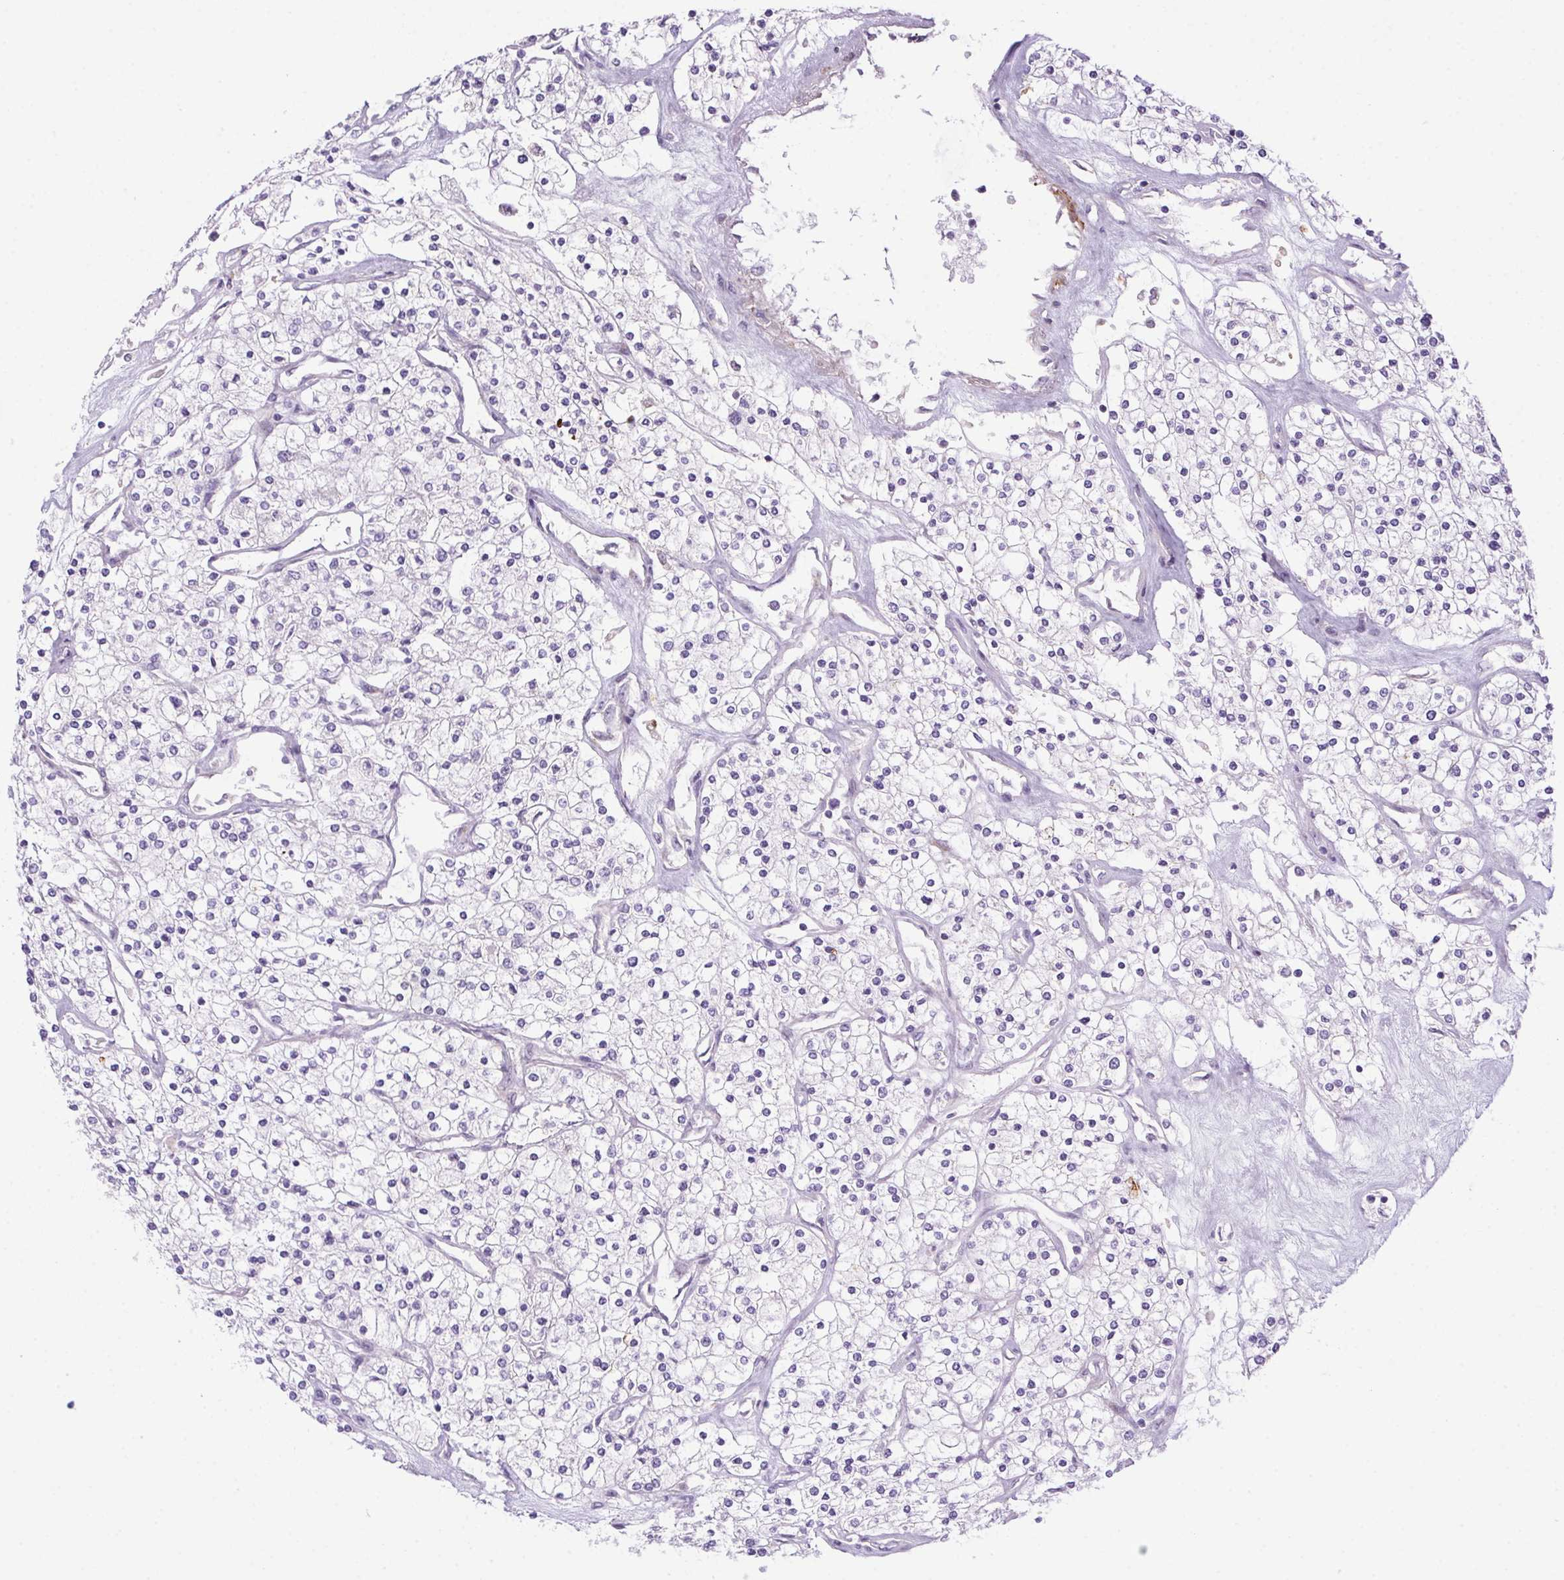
{"staining": {"intensity": "negative", "quantity": "none", "location": "none"}, "tissue": "renal cancer", "cell_type": "Tumor cells", "image_type": "cancer", "snomed": [{"axis": "morphology", "description": "Adenocarcinoma, NOS"}, {"axis": "topography", "description": "Kidney"}], "caption": "Renal adenocarcinoma stained for a protein using immunohistochemistry (IHC) reveals no staining tumor cells.", "gene": "LRRTM1", "patient": {"sex": "male", "age": 80}}